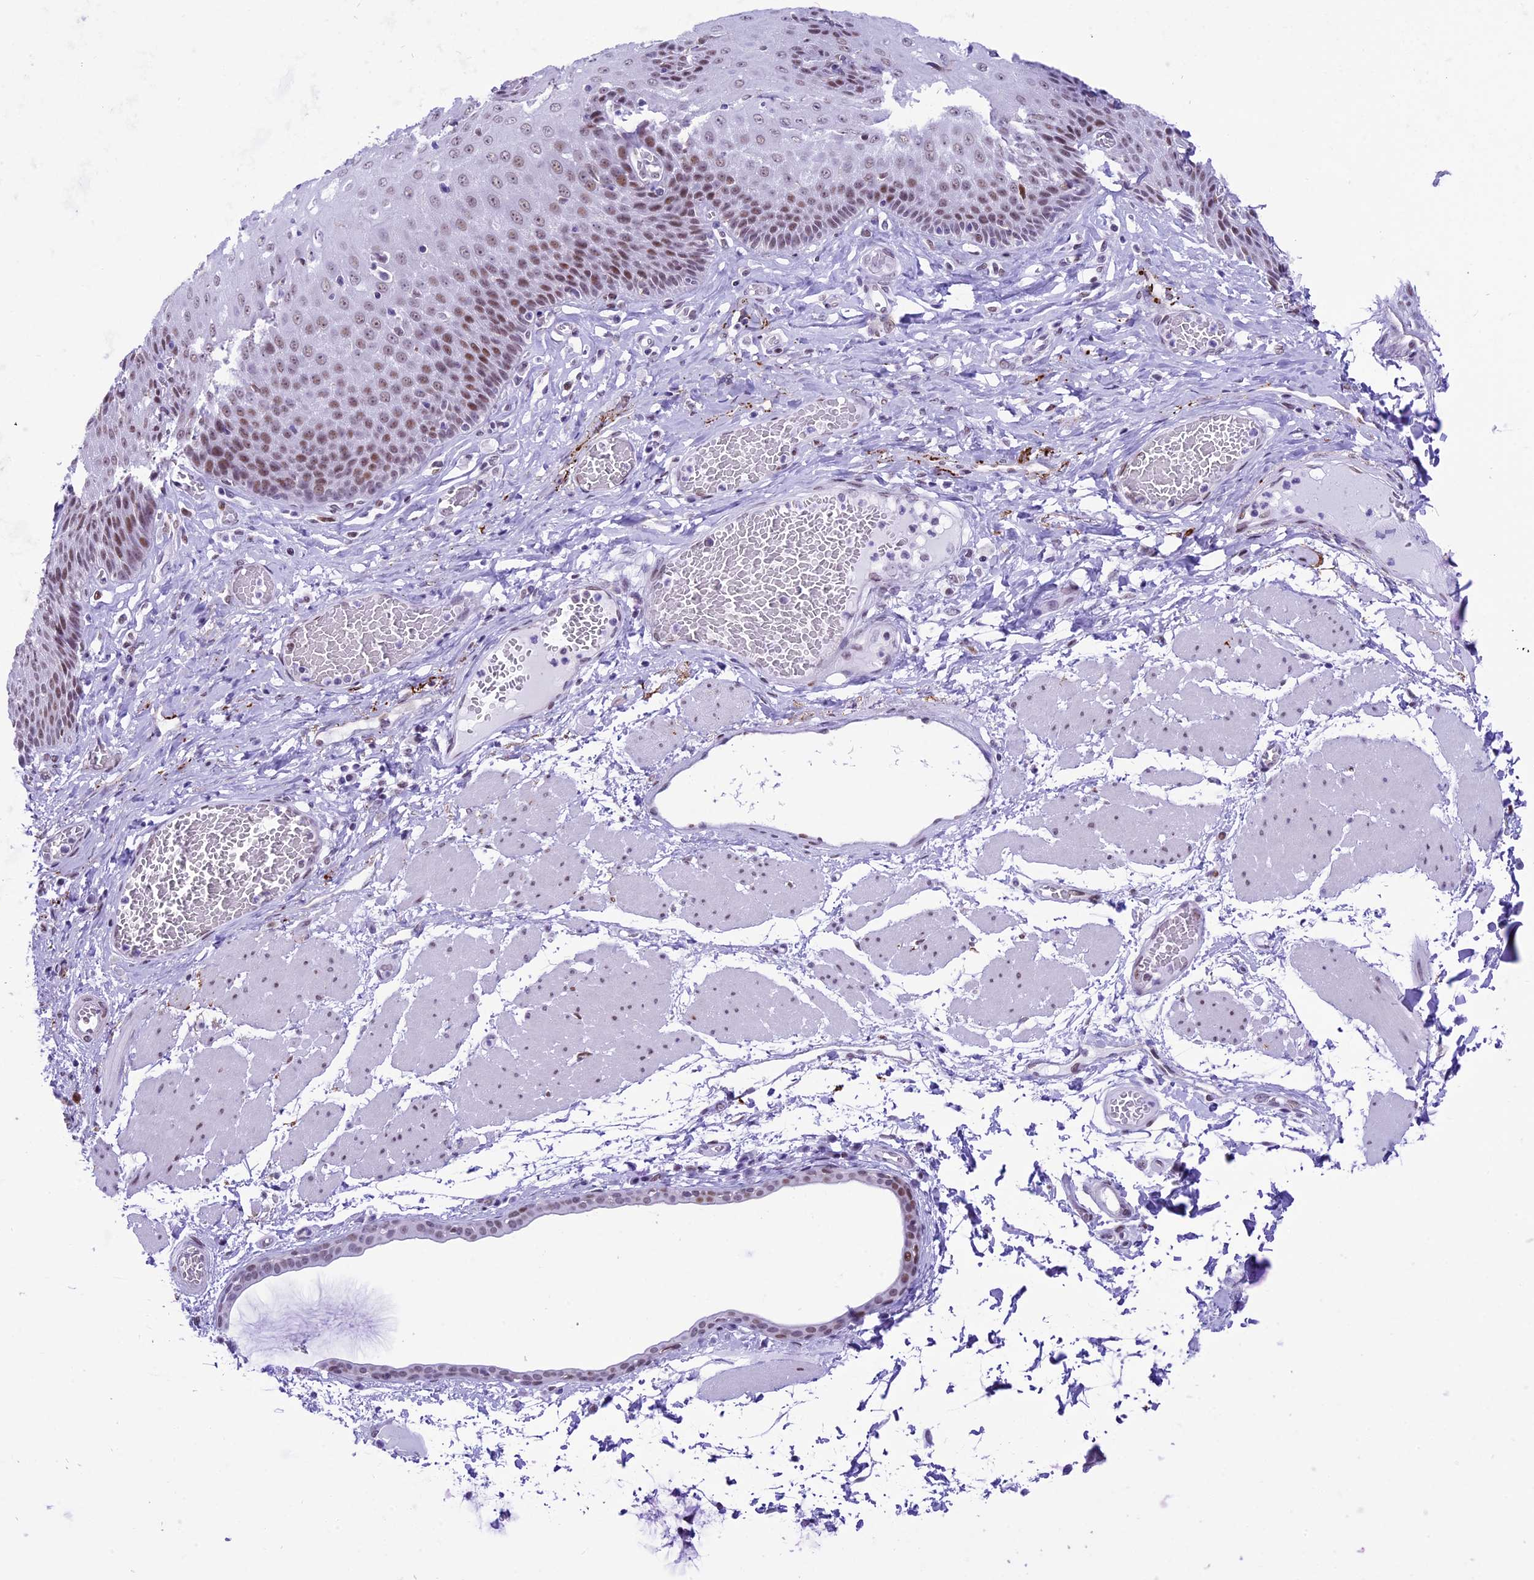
{"staining": {"intensity": "strong", "quantity": "25%-75%", "location": "nuclear"}, "tissue": "esophagus", "cell_type": "Squamous epithelial cells", "image_type": "normal", "snomed": [{"axis": "morphology", "description": "Normal tissue, NOS"}, {"axis": "topography", "description": "Esophagus"}], "caption": "Esophagus stained for a protein (brown) exhibits strong nuclear positive staining in about 25%-75% of squamous epithelial cells.", "gene": "RPS6KB1", "patient": {"sex": "male", "age": 60}}